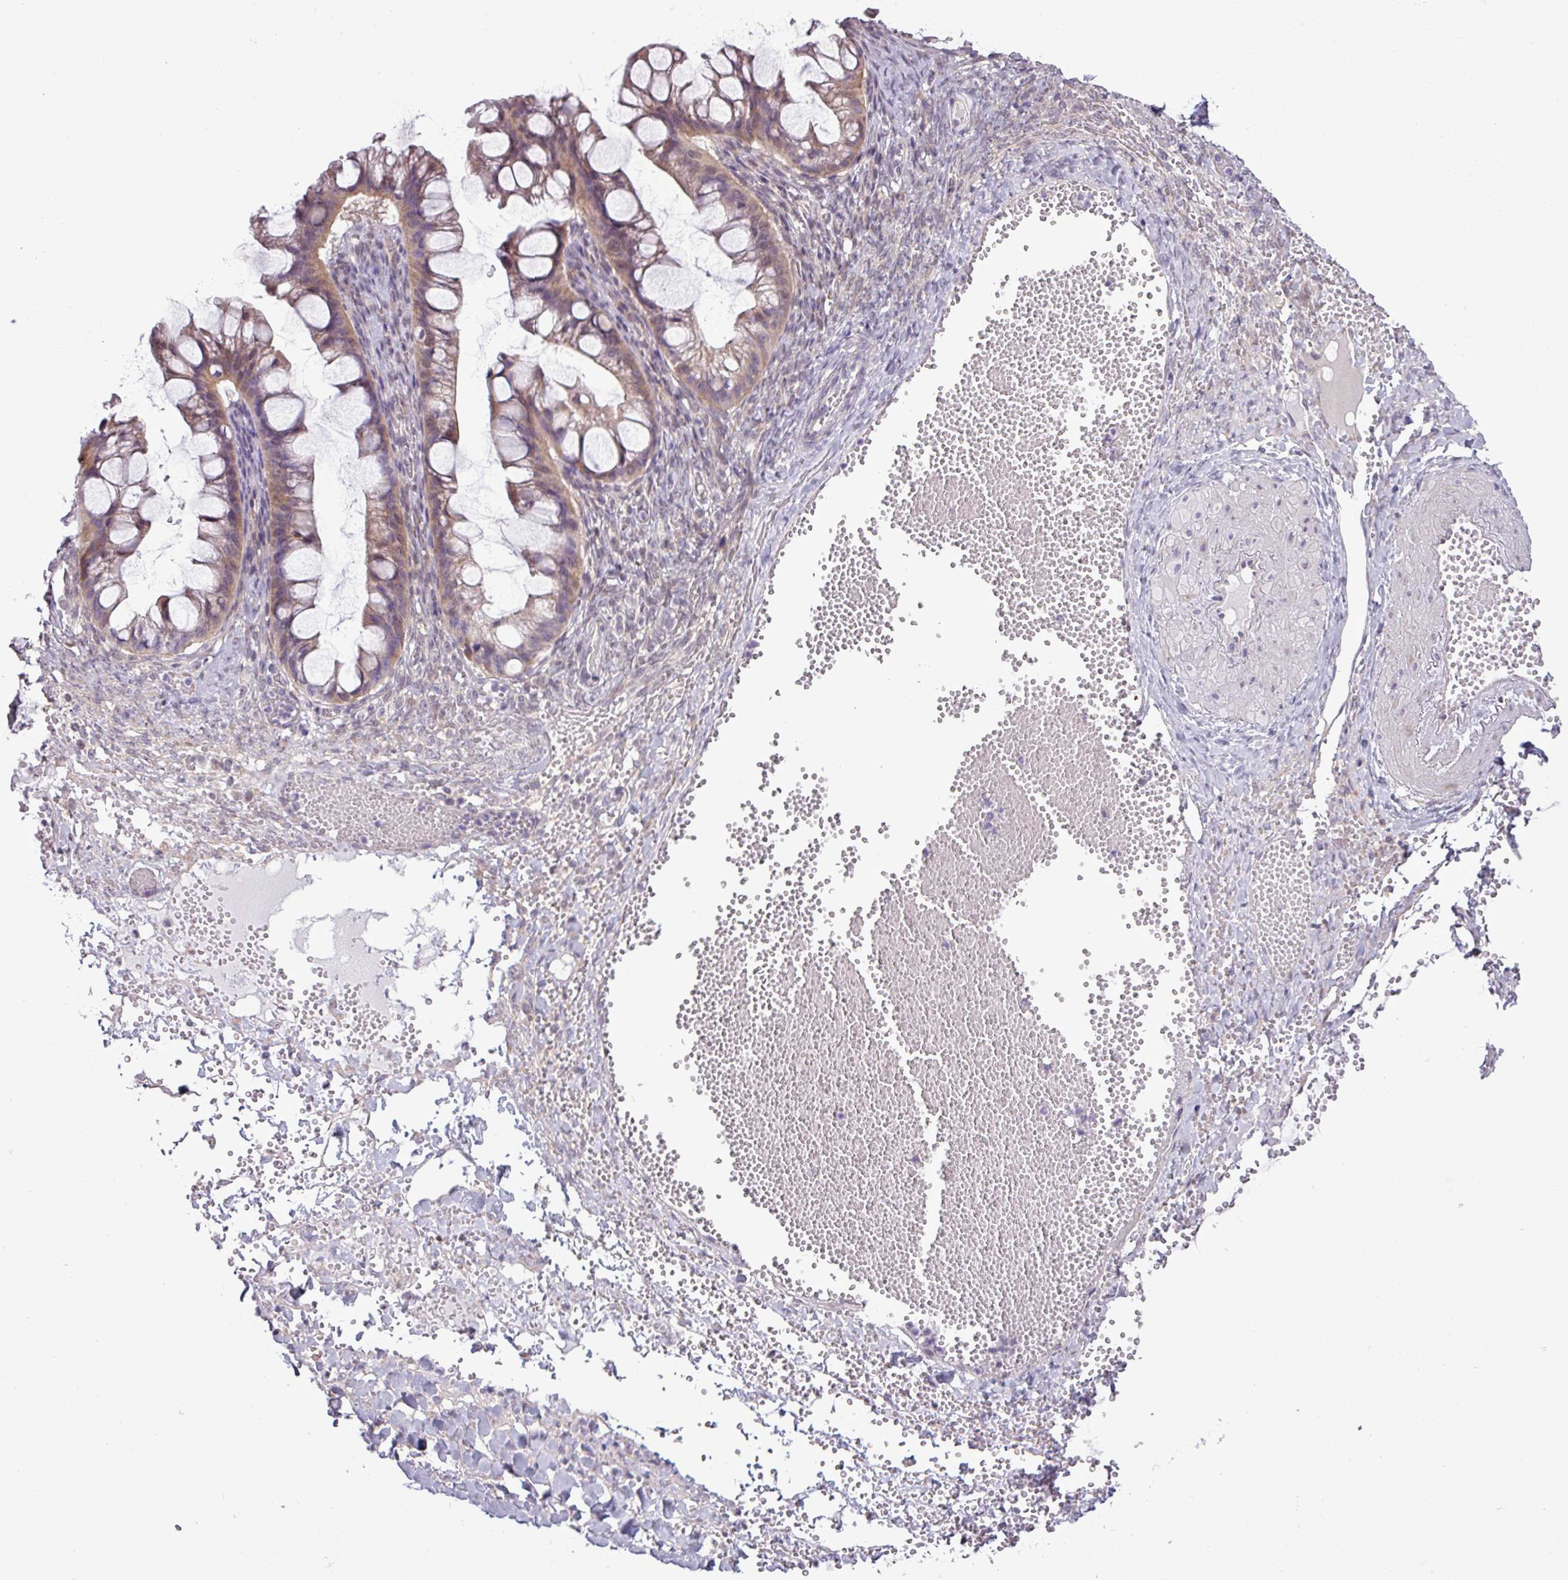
{"staining": {"intensity": "weak", "quantity": "25%-75%", "location": "cytoplasmic/membranous"}, "tissue": "ovarian cancer", "cell_type": "Tumor cells", "image_type": "cancer", "snomed": [{"axis": "morphology", "description": "Cystadenocarcinoma, mucinous, NOS"}, {"axis": "topography", "description": "Ovary"}], "caption": "Immunohistochemistry (IHC) image of neoplastic tissue: human ovarian cancer stained using immunohistochemistry demonstrates low levels of weak protein expression localized specifically in the cytoplasmic/membranous of tumor cells, appearing as a cytoplasmic/membranous brown color.", "gene": "GPT2", "patient": {"sex": "female", "age": 73}}